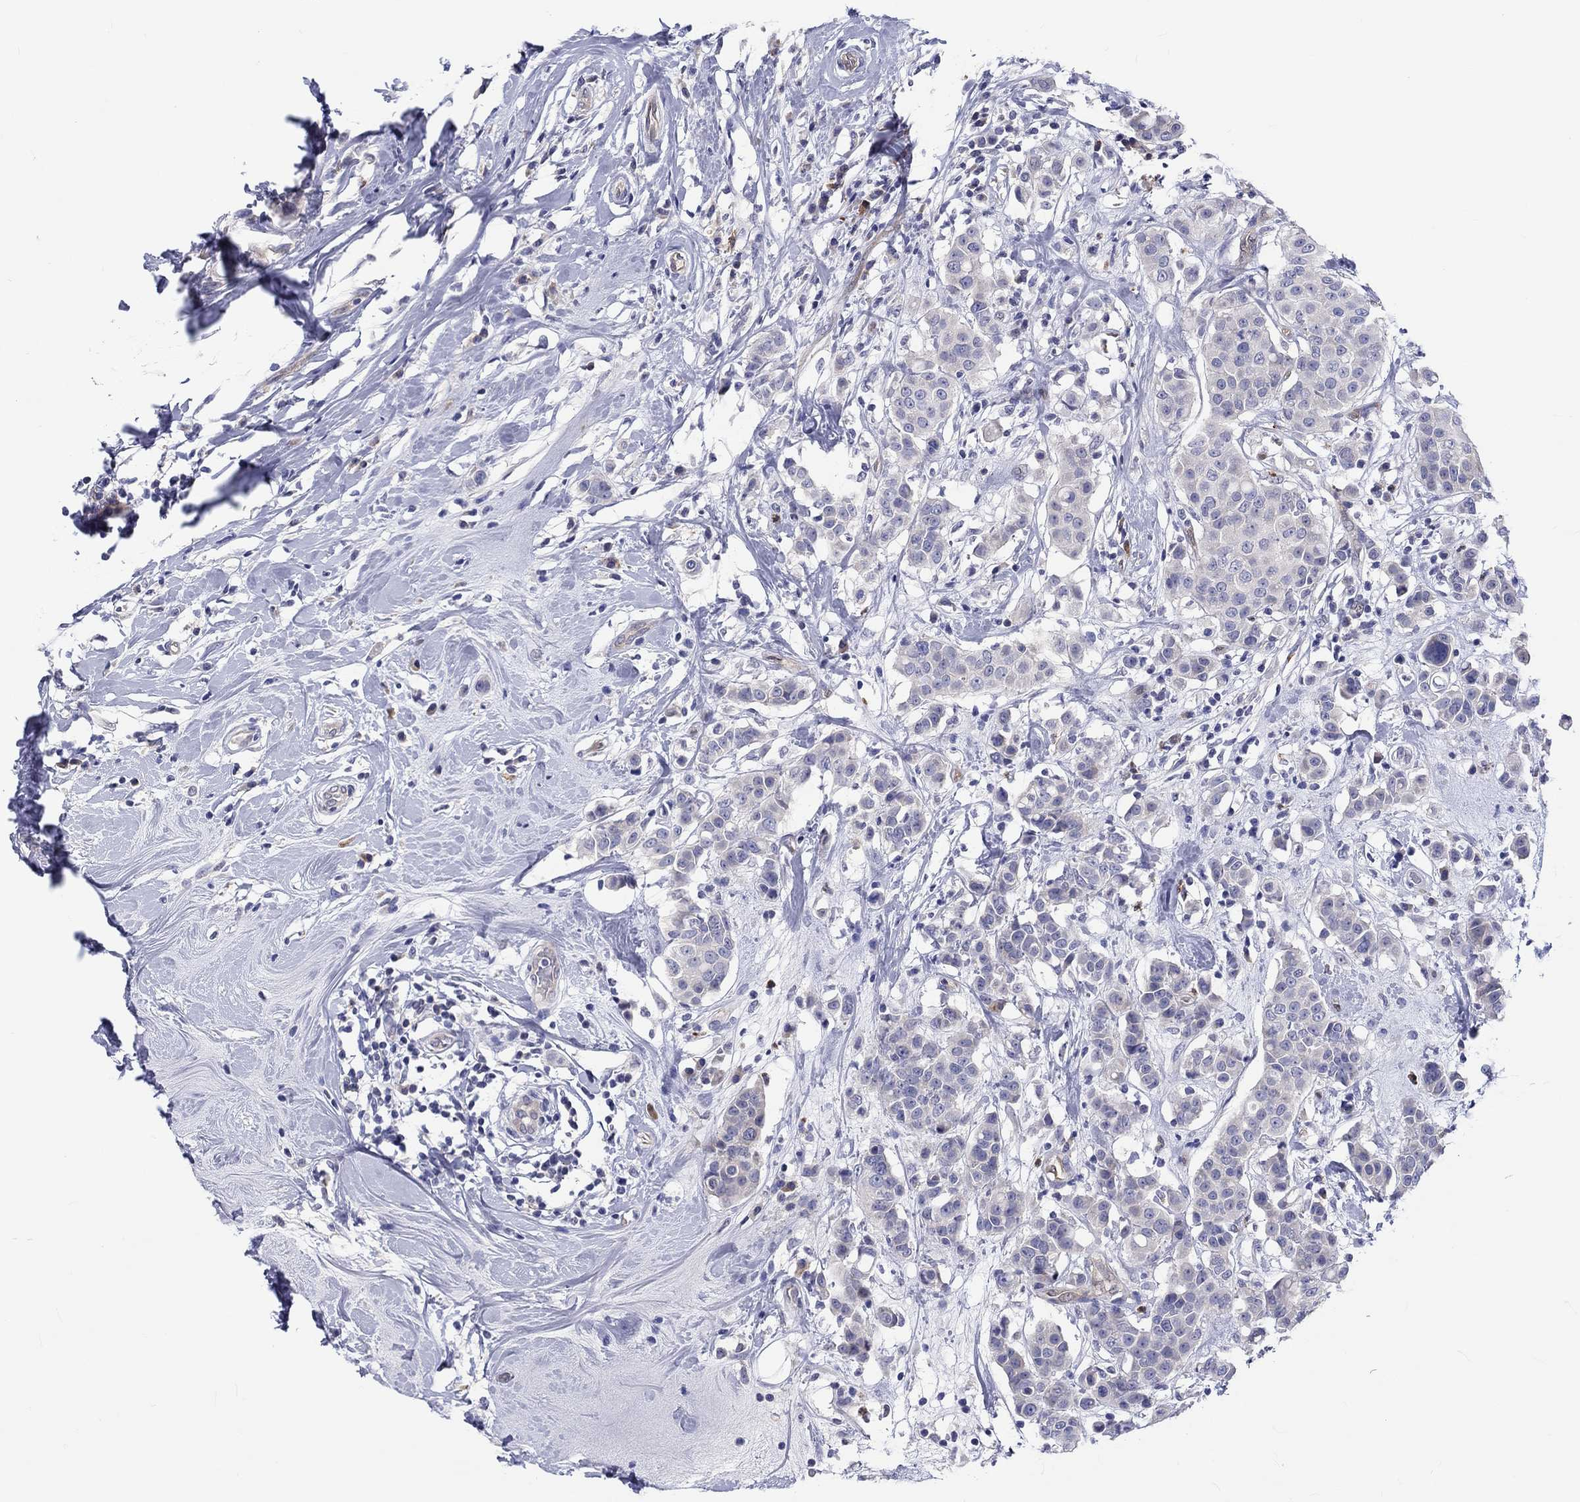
{"staining": {"intensity": "negative", "quantity": "none", "location": "none"}, "tissue": "breast cancer", "cell_type": "Tumor cells", "image_type": "cancer", "snomed": [{"axis": "morphology", "description": "Duct carcinoma"}, {"axis": "topography", "description": "Breast"}], "caption": "The histopathology image exhibits no significant expression in tumor cells of invasive ductal carcinoma (breast).", "gene": "ABCG4", "patient": {"sex": "female", "age": 27}}